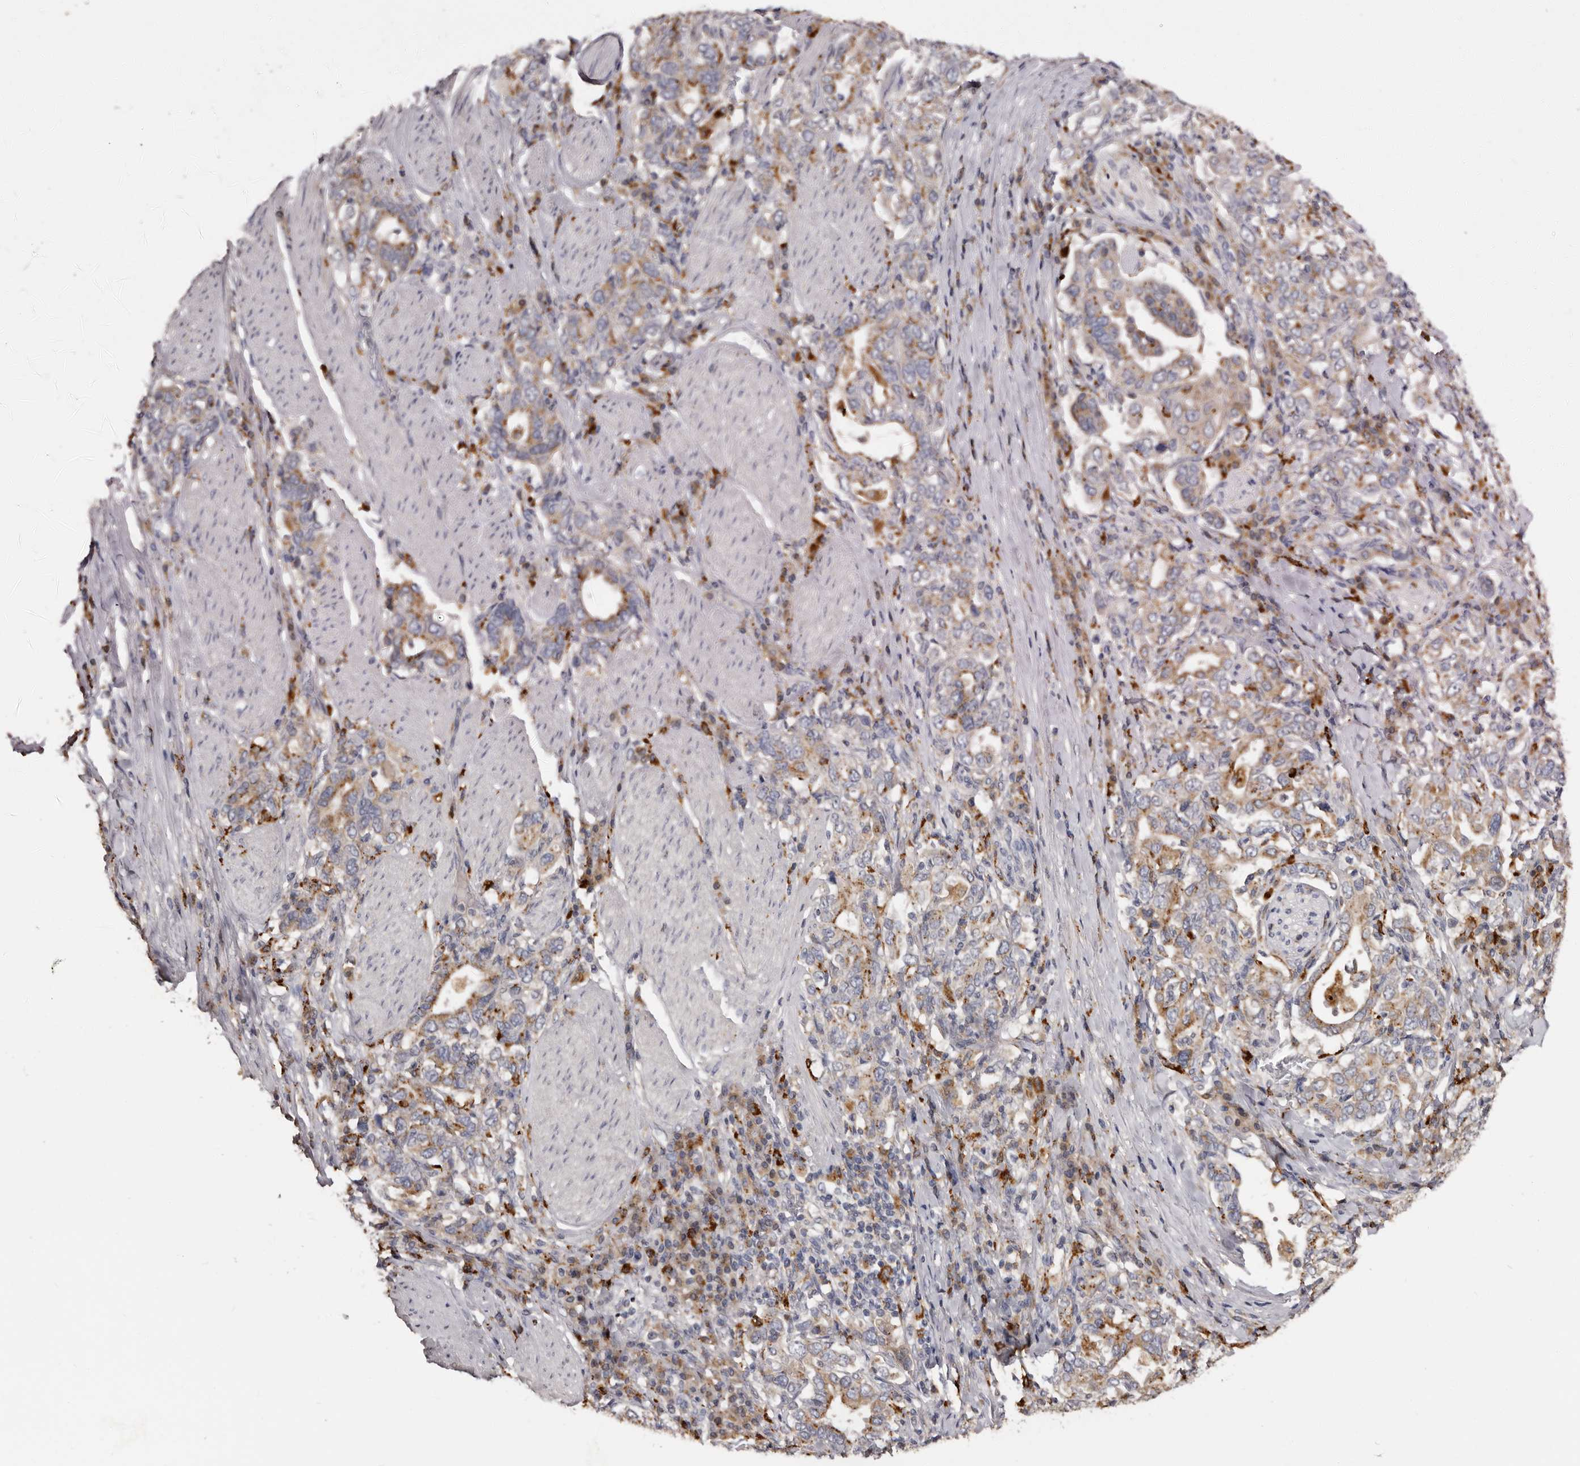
{"staining": {"intensity": "moderate", "quantity": ">75%", "location": "cytoplasmic/membranous"}, "tissue": "stomach cancer", "cell_type": "Tumor cells", "image_type": "cancer", "snomed": [{"axis": "morphology", "description": "Adenocarcinoma, NOS"}, {"axis": "topography", "description": "Stomach, upper"}], "caption": "The immunohistochemical stain shows moderate cytoplasmic/membranous expression in tumor cells of stomach cancer tissue.", "gene": "DAP", "patient": {"sex": "male", "age": 62}}